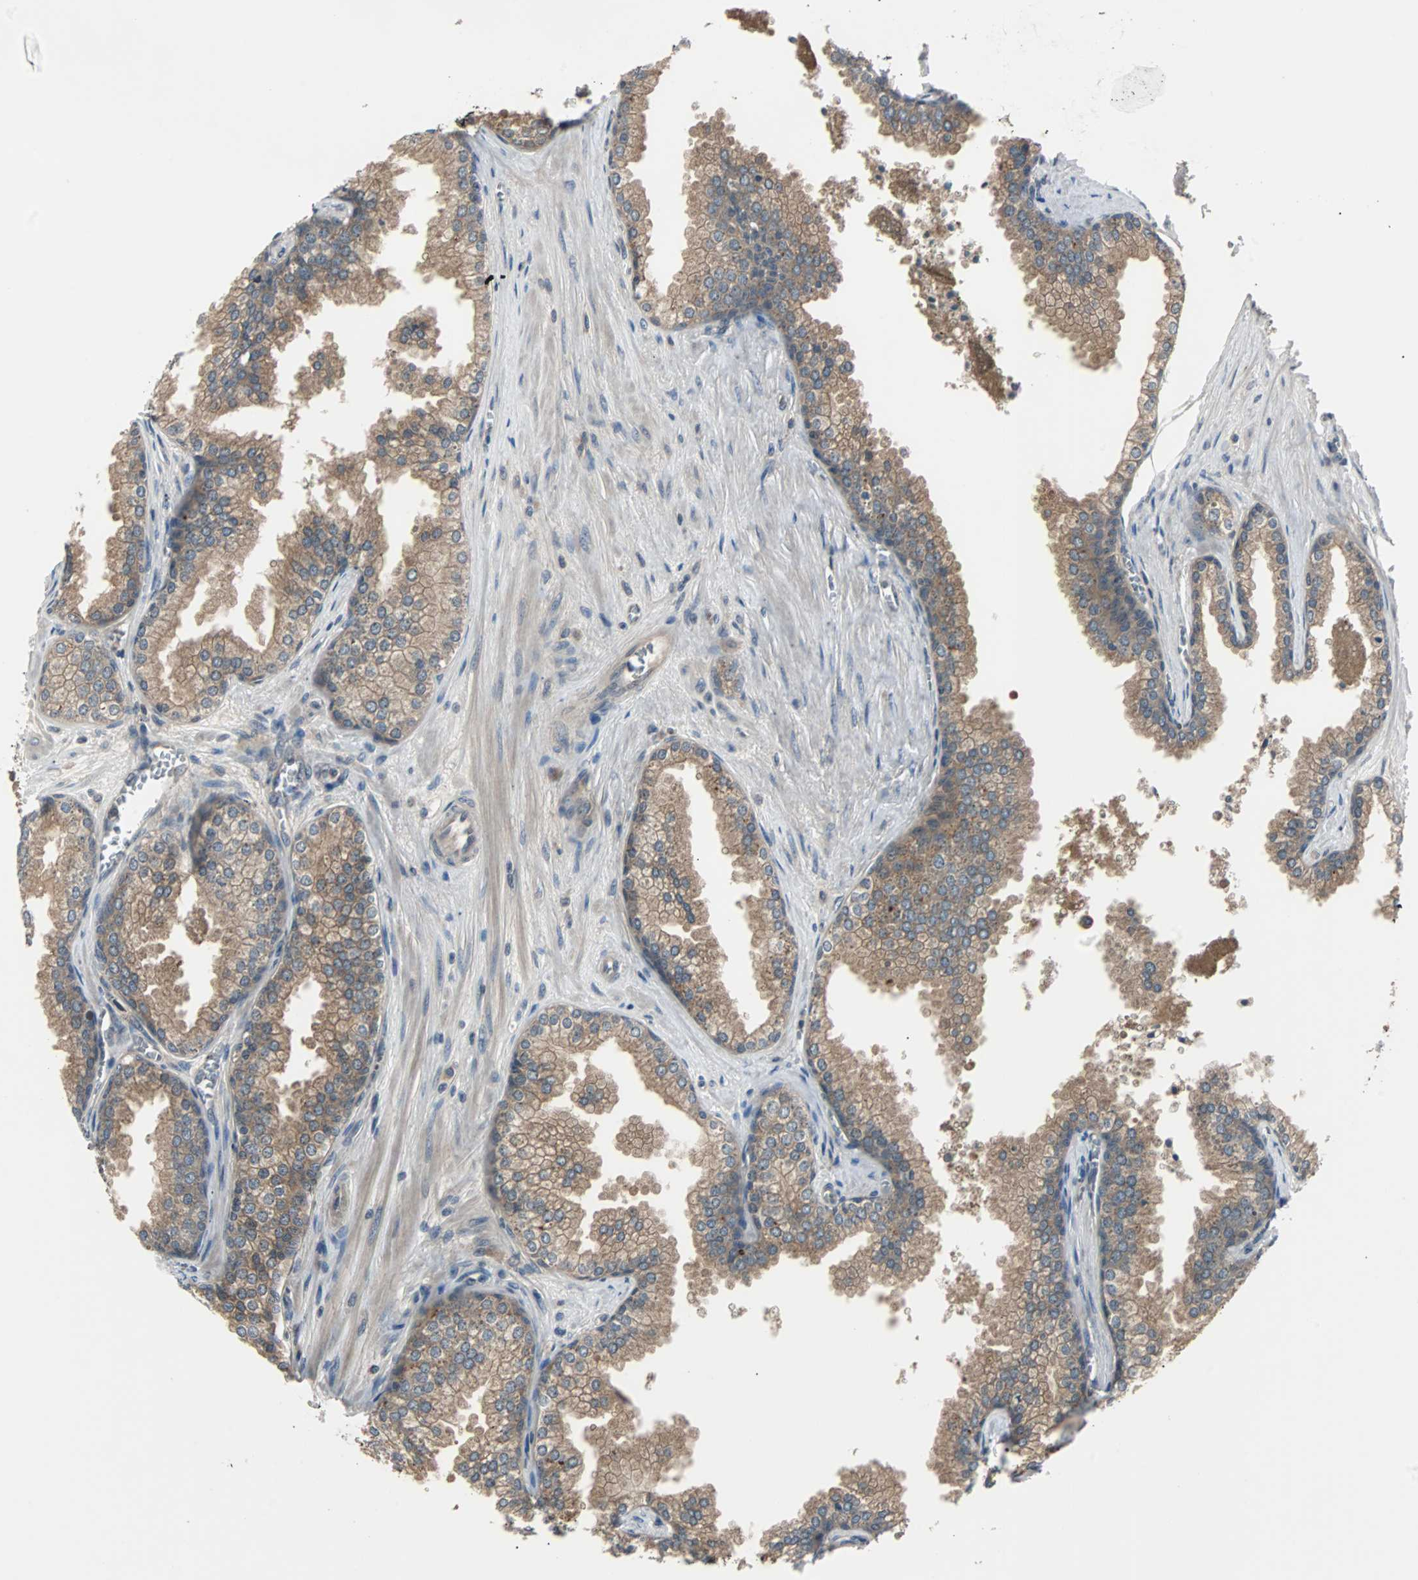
{"staining": {"intensity": "moderate", "quantity": ">75%", "location": "cytoplasmic/membranous"}, "tissue": "prostate cancer", "cell_type": "Tumor cells", "image_type": "cancer", "snomed": [{"axis": "morphology", "description": "Adenocarcinoma, Low grade"}, {"axis": "topography", "description": "Prostate"}], "caption": "Prostate adenocarcinoma (low-grade) was stained to show a protein in brown. There is medium levels of moderate cytoplasmic/membranous positivity in approximately >75% of tumor cells. (DAB = brown stain, brightfield microscopy at high magnification).", "gene": "ARF1", "patient": {"sex": "male", "age": 60}}